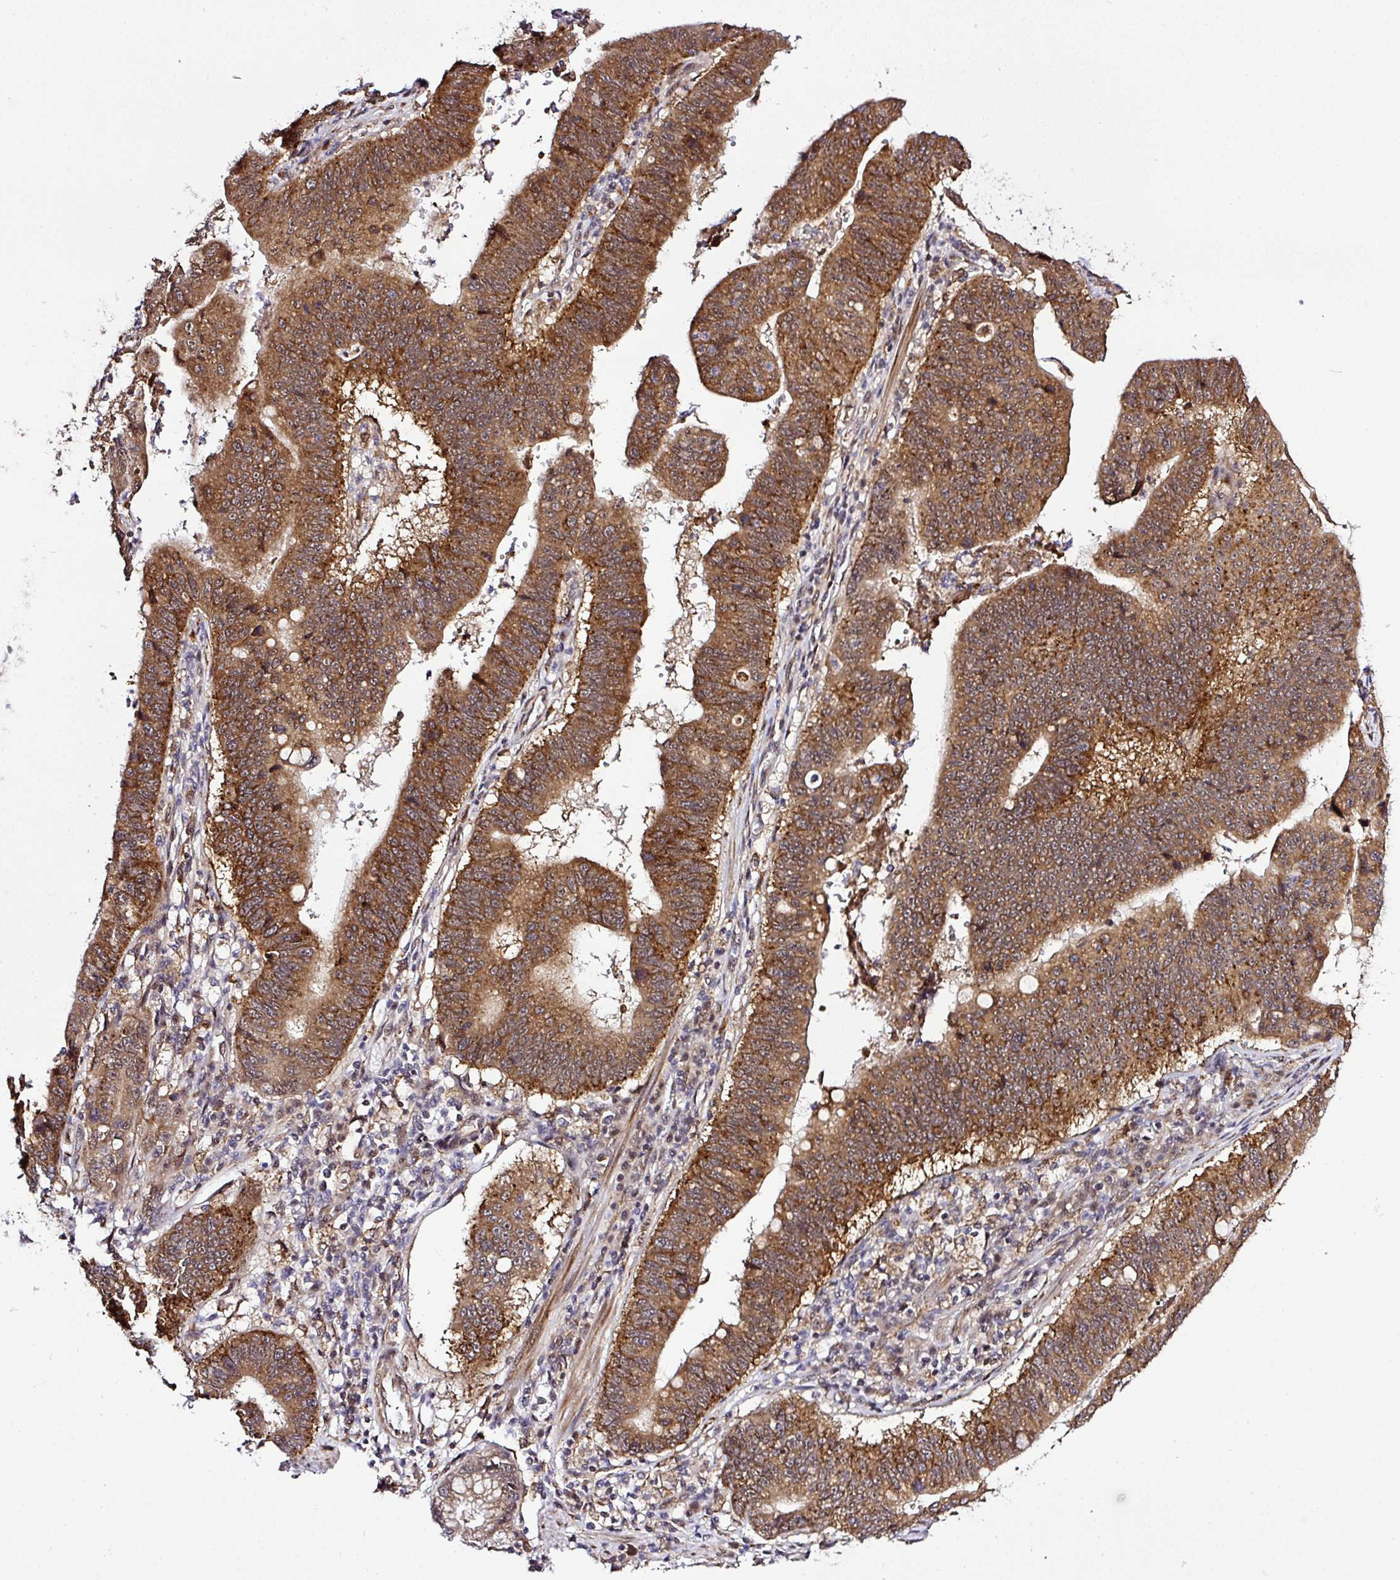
{"staining": {"intensity": "moderate", "quantity": ">75%", "location": "cytoplasmic/membranous"}, "tissue": "stomach cancer", "cell_type": "Tumor cells", "image_type": "cancer", "snomed": [{"axis": "morphology", "description": "Adenocarcinoma, NOS"}, {"axis": "topography", "description": "Stomach"}], "caption": "Immunohistochemical staining of human stomach cancer reveals moderate cytoplasmic/membranous protein positivity in approximately >75% of tumor cells.", "gene": "FAM153A", "patient": {"sex": "male", "age": 59}}